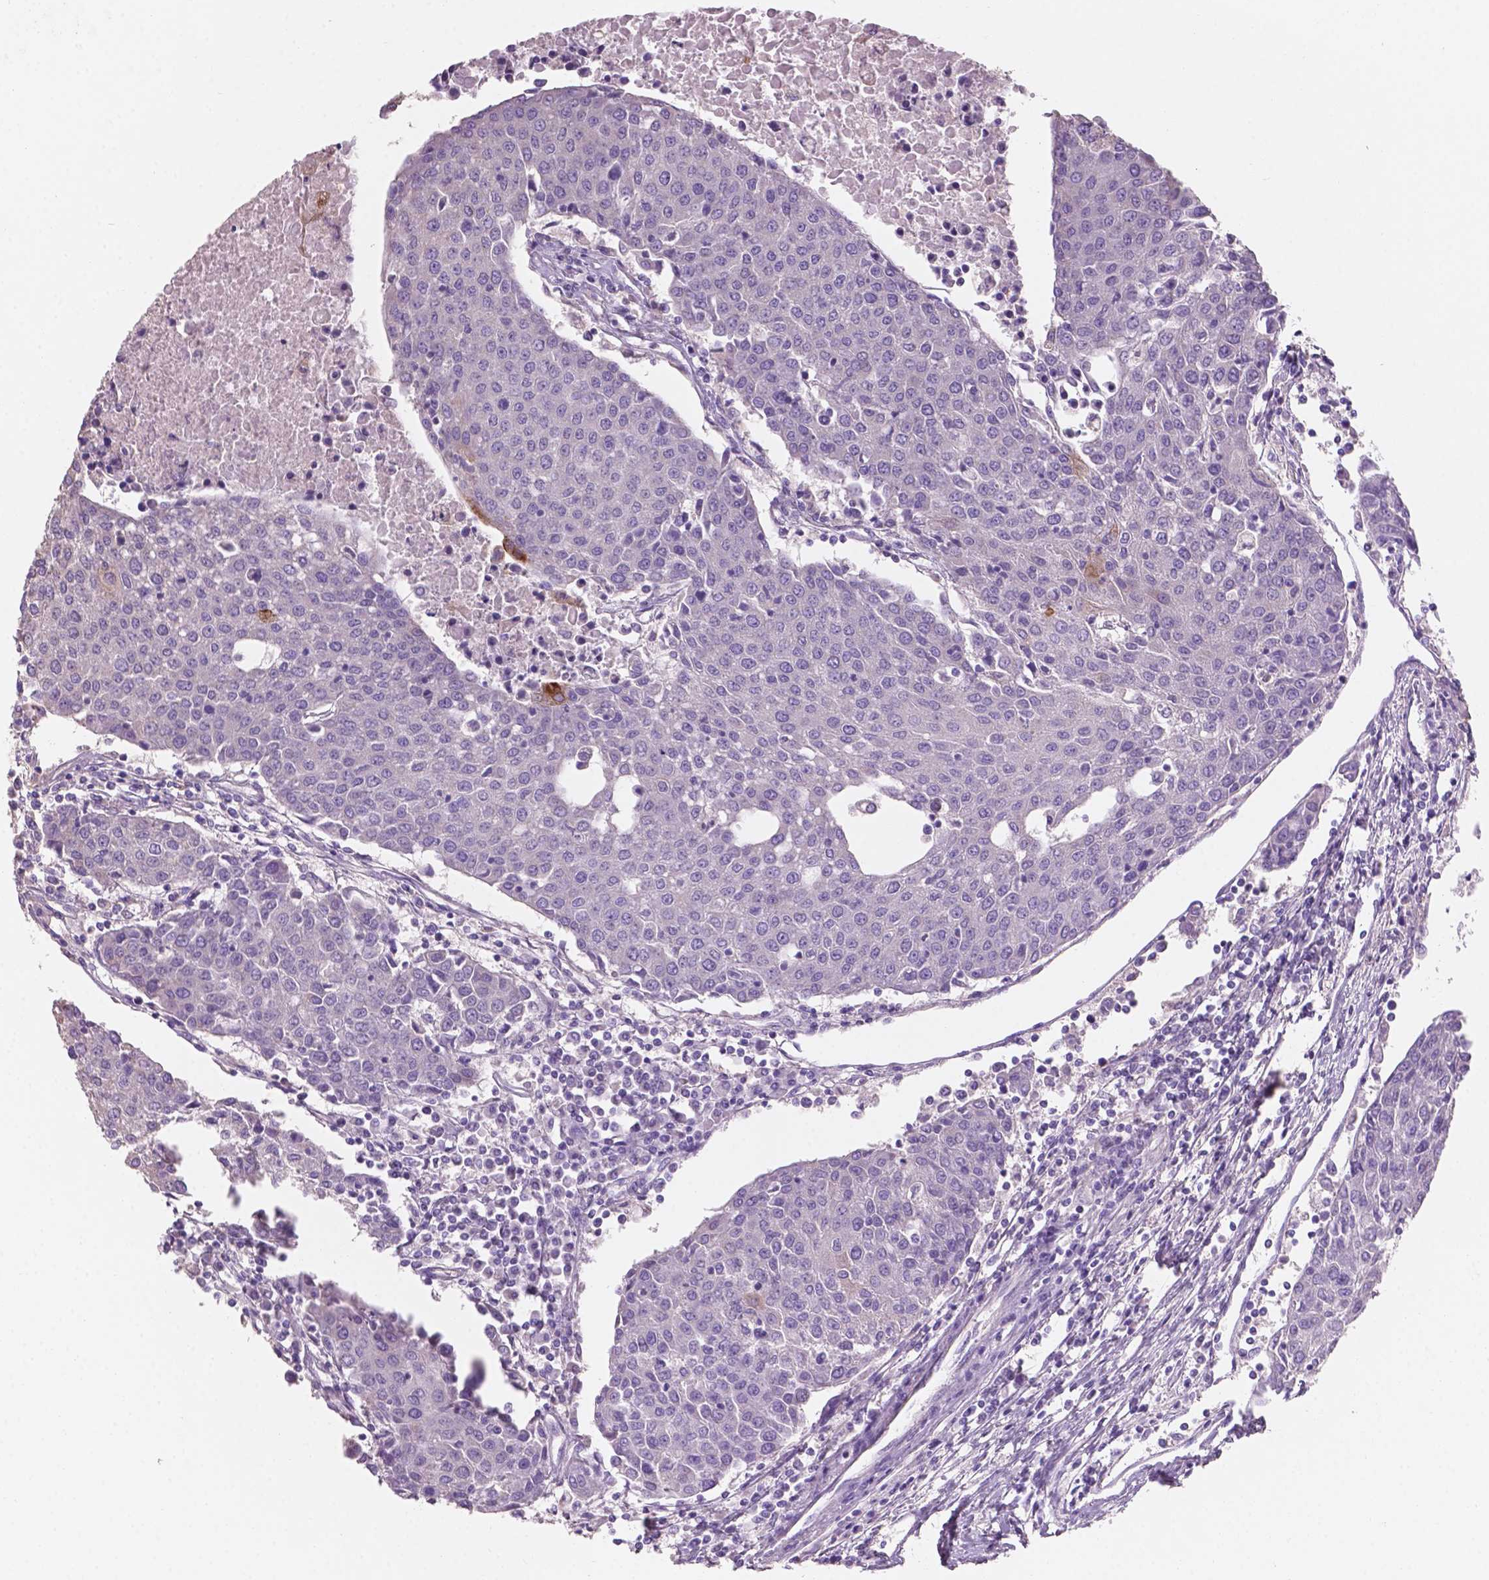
{"staining": {"intensity": "negative", "quantity": "none", "location": "none"}, "tissue": "urothelial cancer", "cell_type": "Tumor cells", "image_type": "cancer", "snomed": [{"axis": "morphology", "description": "Urothelial carcinoma, High grade"}, {"axis": "topography", "description": "Urinary bladder"}], "caption": "The IHC micrograph has no significant expression in tumor cells of urothelial cancer tissue.", "gene": "SBSN", "patient": {"sex": "female", "age": 85}}